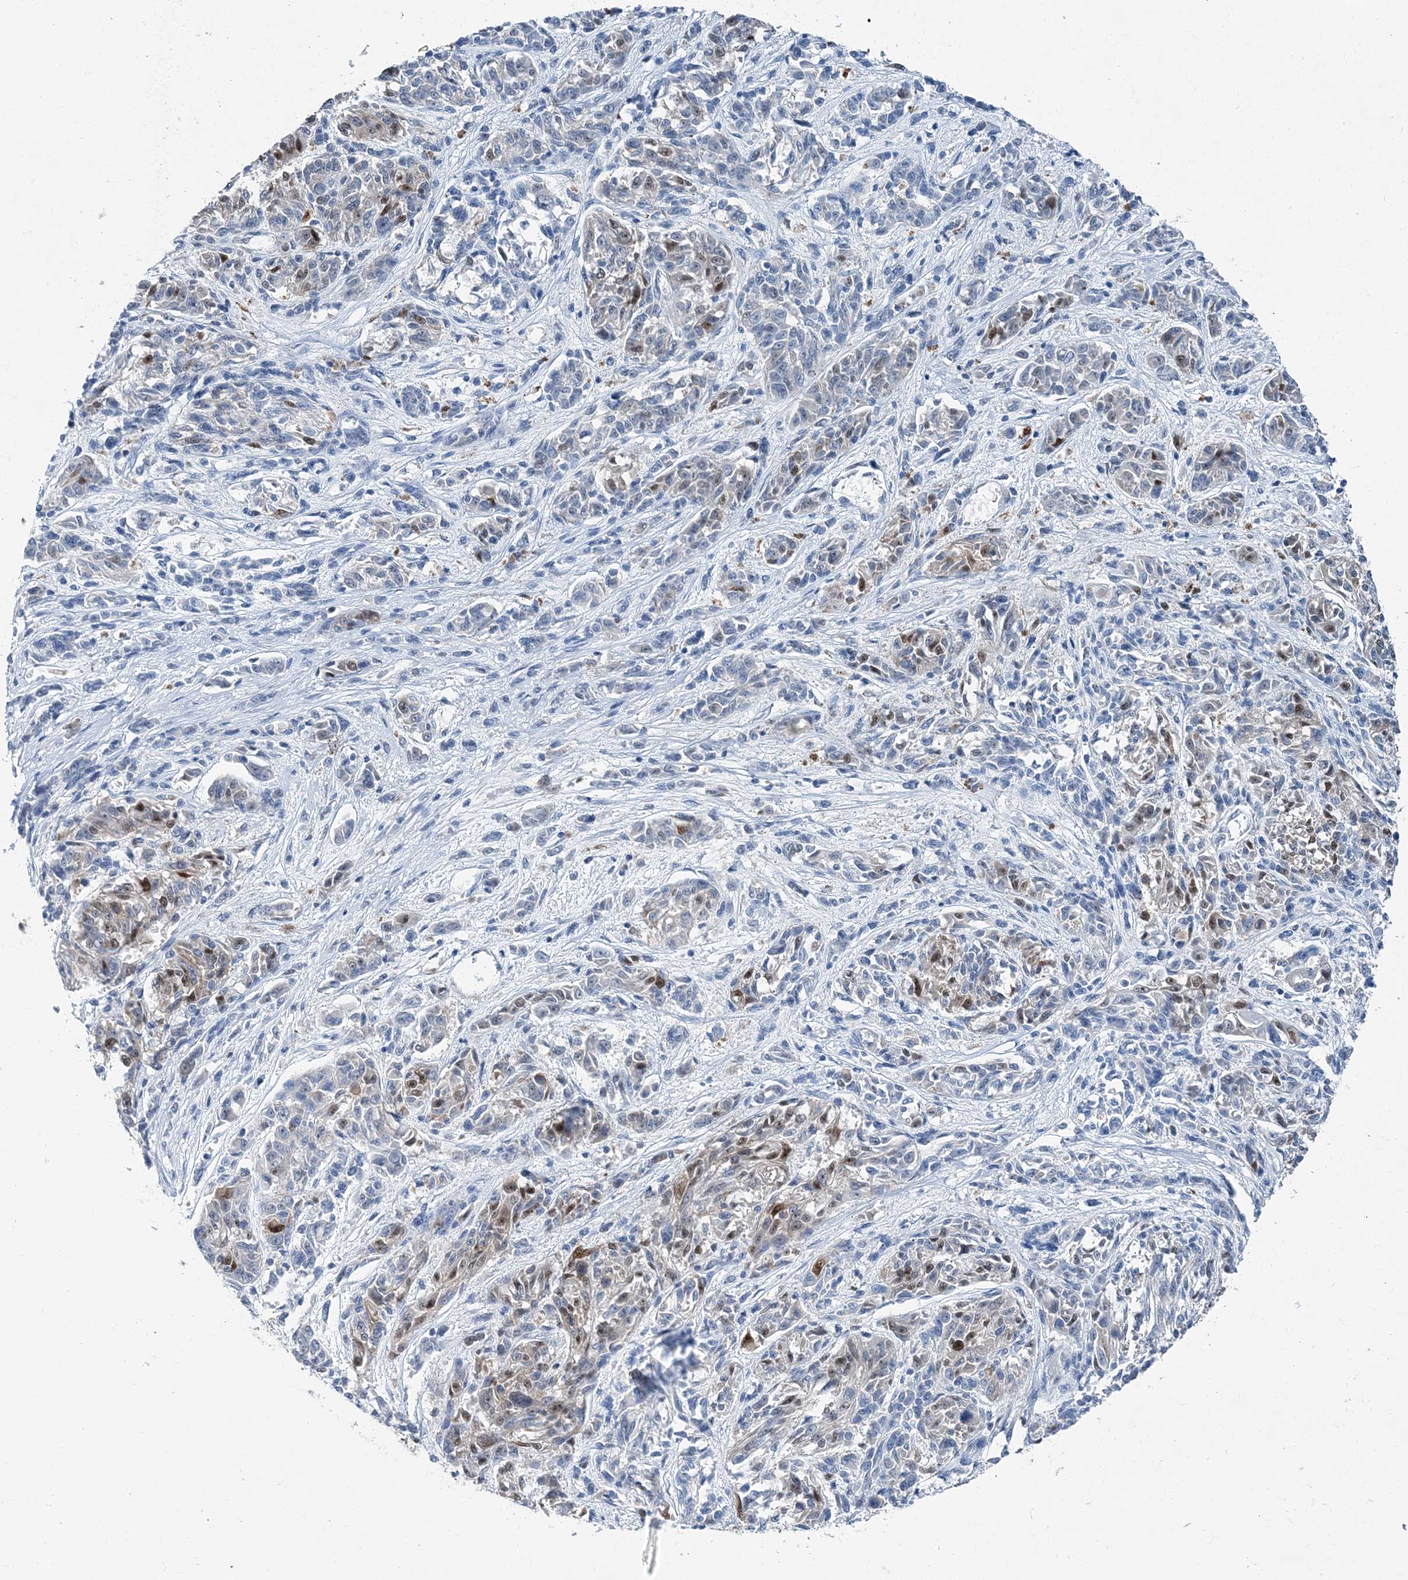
{"staining": {"intensity": "moderate", "quantity": "<25%", "location": "nuclear"}, "tissue": "melanoma", "cell_type": "Tumor cells", "image_type": "cancer", "snomed": [{"axis": "morphology", "description": "Malignant melanoma, NOS"}, {"axis": "topography", "description": "Skin"}], "caption": "Melanoma tissue reveals moderate nuclear positivity in approximately <25% of tumor cells, visualized by immunohistochemistry. (DAB IHC, brown staining for protein, blue staining for nuclei).", "gene": "HAT1", "patient": {"sex": "male", "age": 53}}